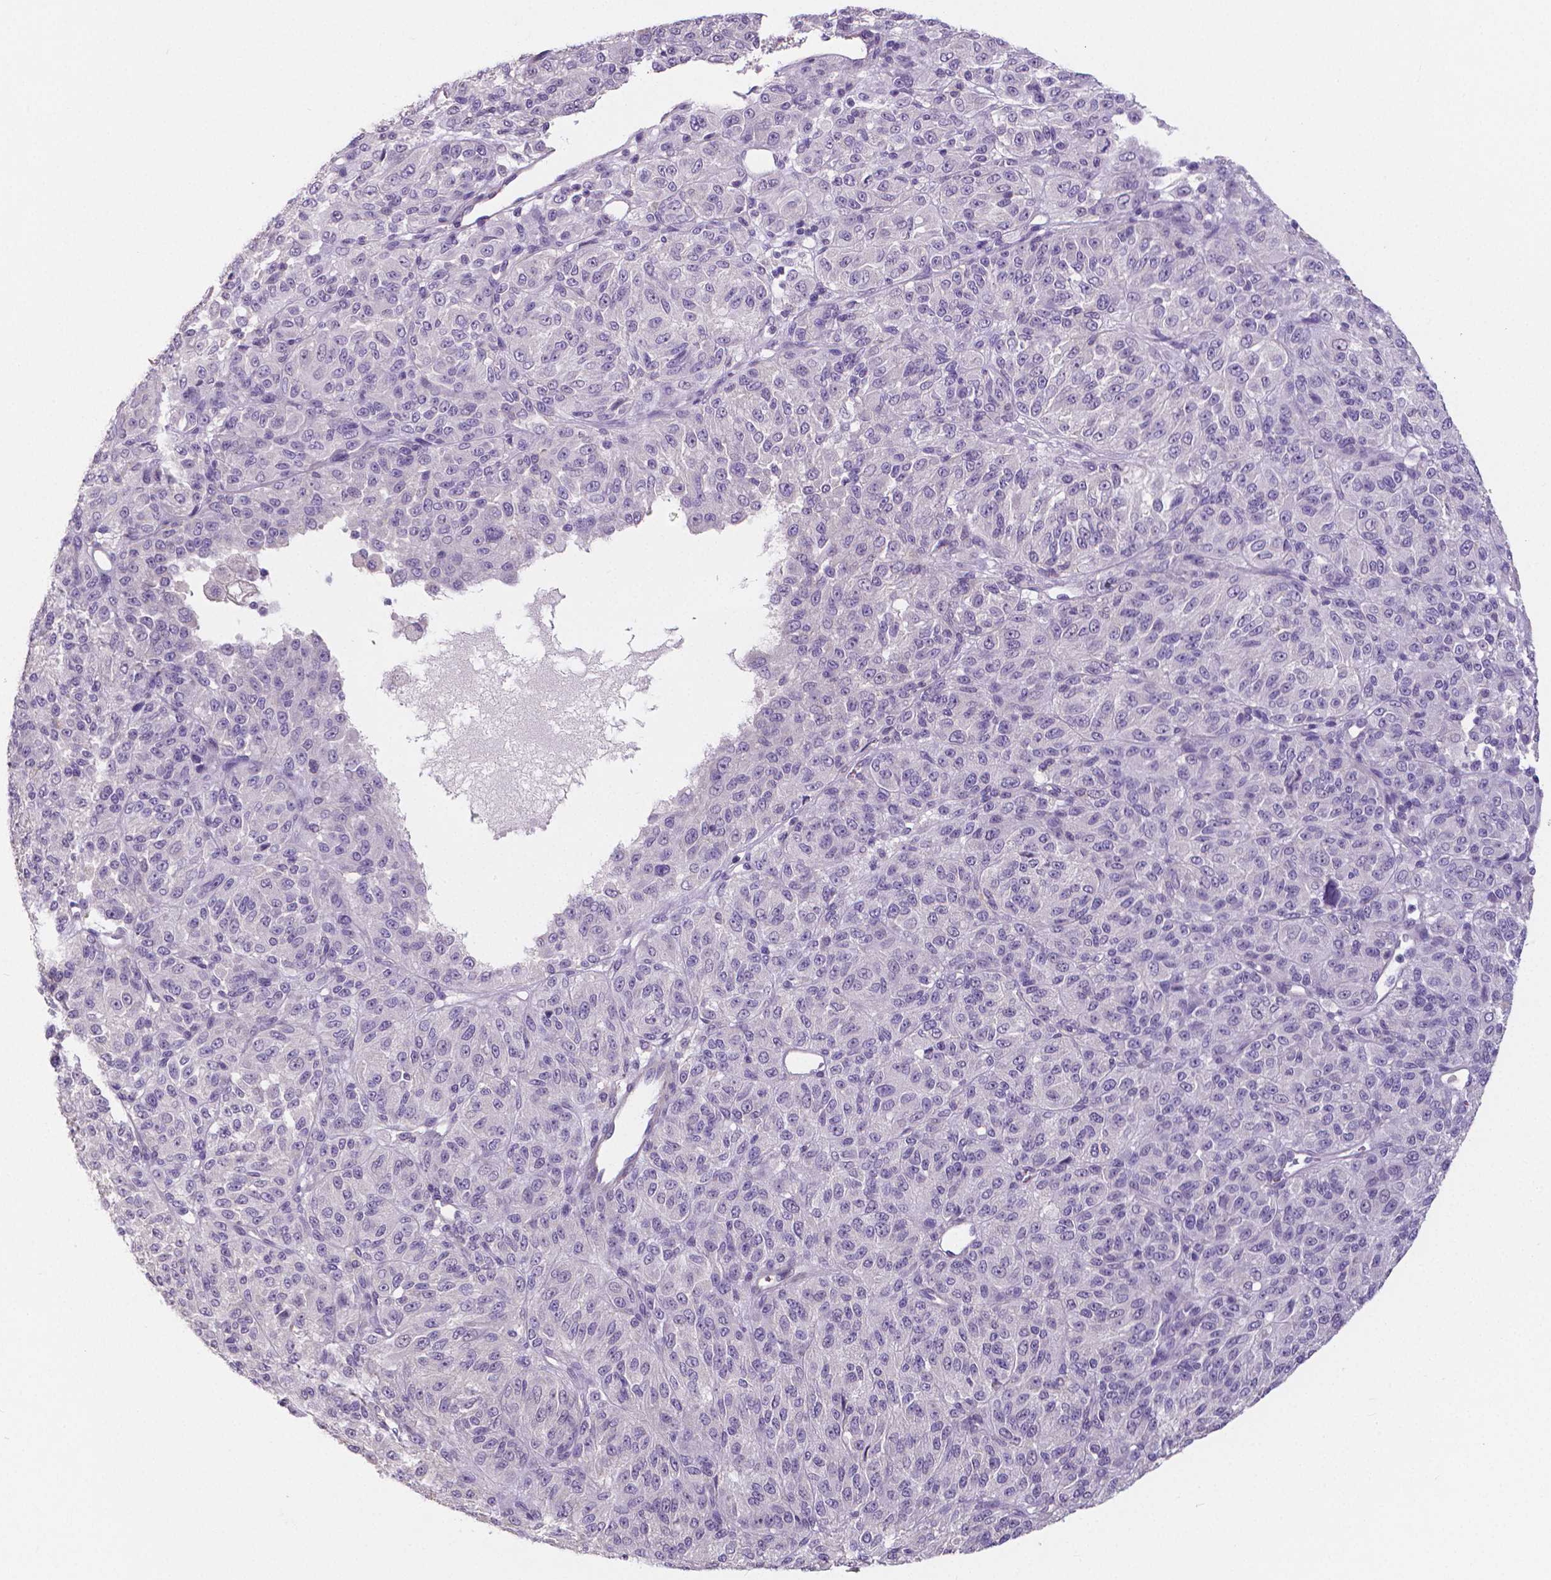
{"staining": {"intensity": "negative", "quantity": "none", "location": "none"}, "tissue": "melanoma", "cell_type": "Tumor cells", "image_type": "cancer", "snomed": [{"axis": "morphology", "description": "Malignant melanoma, Metastatic site"}, {"axis": "topography", "description": "Brain"}], "caption": "Tumor cells are negative for brown protein staining in melanoma.", "gene": "CRMP1", "patient": {"sex": "female", "age": 56}}